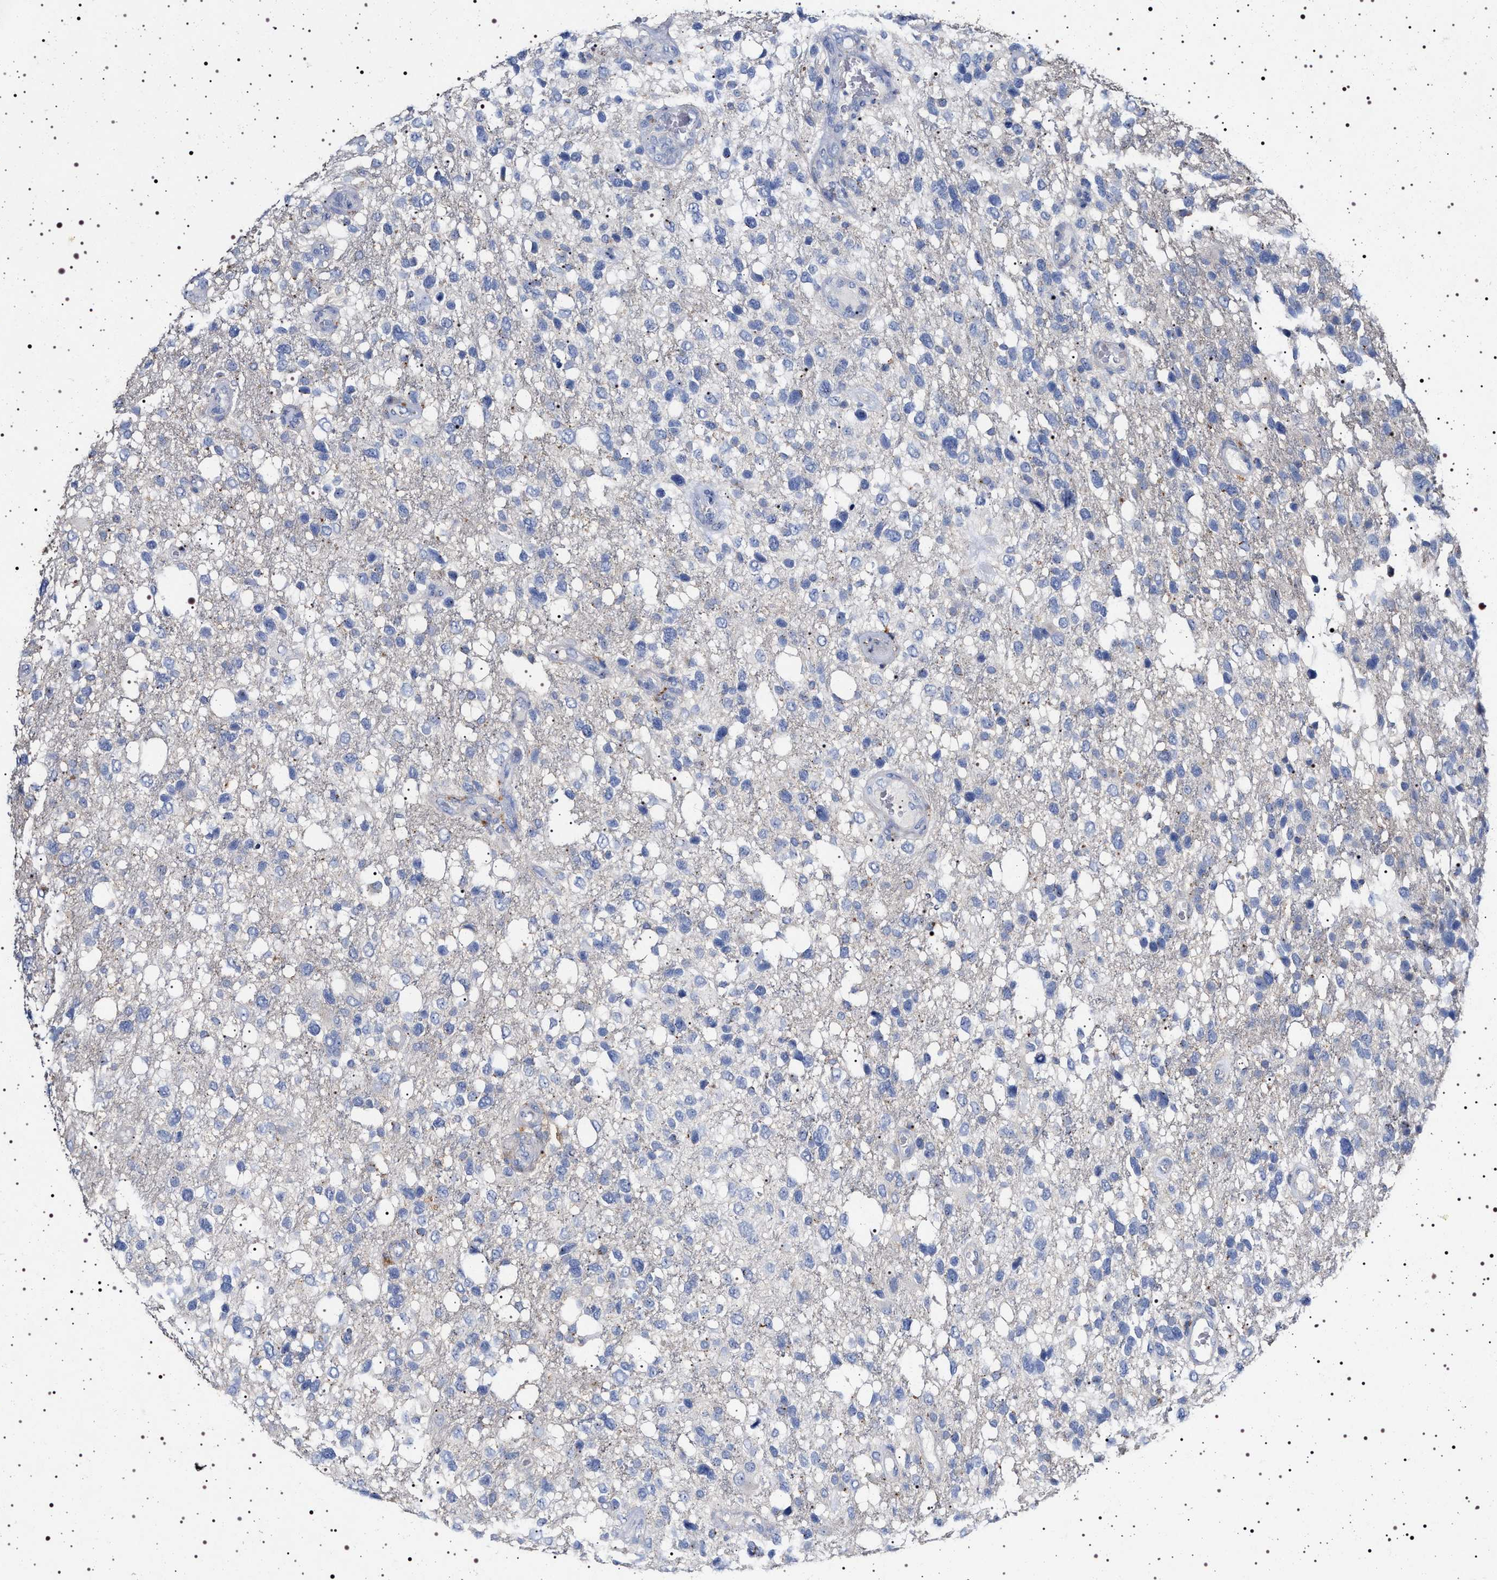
{"staining": {"intensity": "negative", "quantity": "none", "location": "none"}, "tissue": "glioma", "cell_type": "Tumor cells", "image_type": "cancer", "snomed": [{"axis": "morphology", "description": "Glioma, malignant, High grade"}, {"axis": "topography", "description": "Brain"}], "caption": "High power microscopy photomicrograph of an immunohistochemistry (IHC) photomicrograph of glioma, revealing no significant expression in tumor cells. (DAB (3,3'-diaminobenzidine) IHC visualized using brightfield microscopy, high magnification).", "gene": "NAALADL2", "patient": {"sex": "female", "age": 58}}